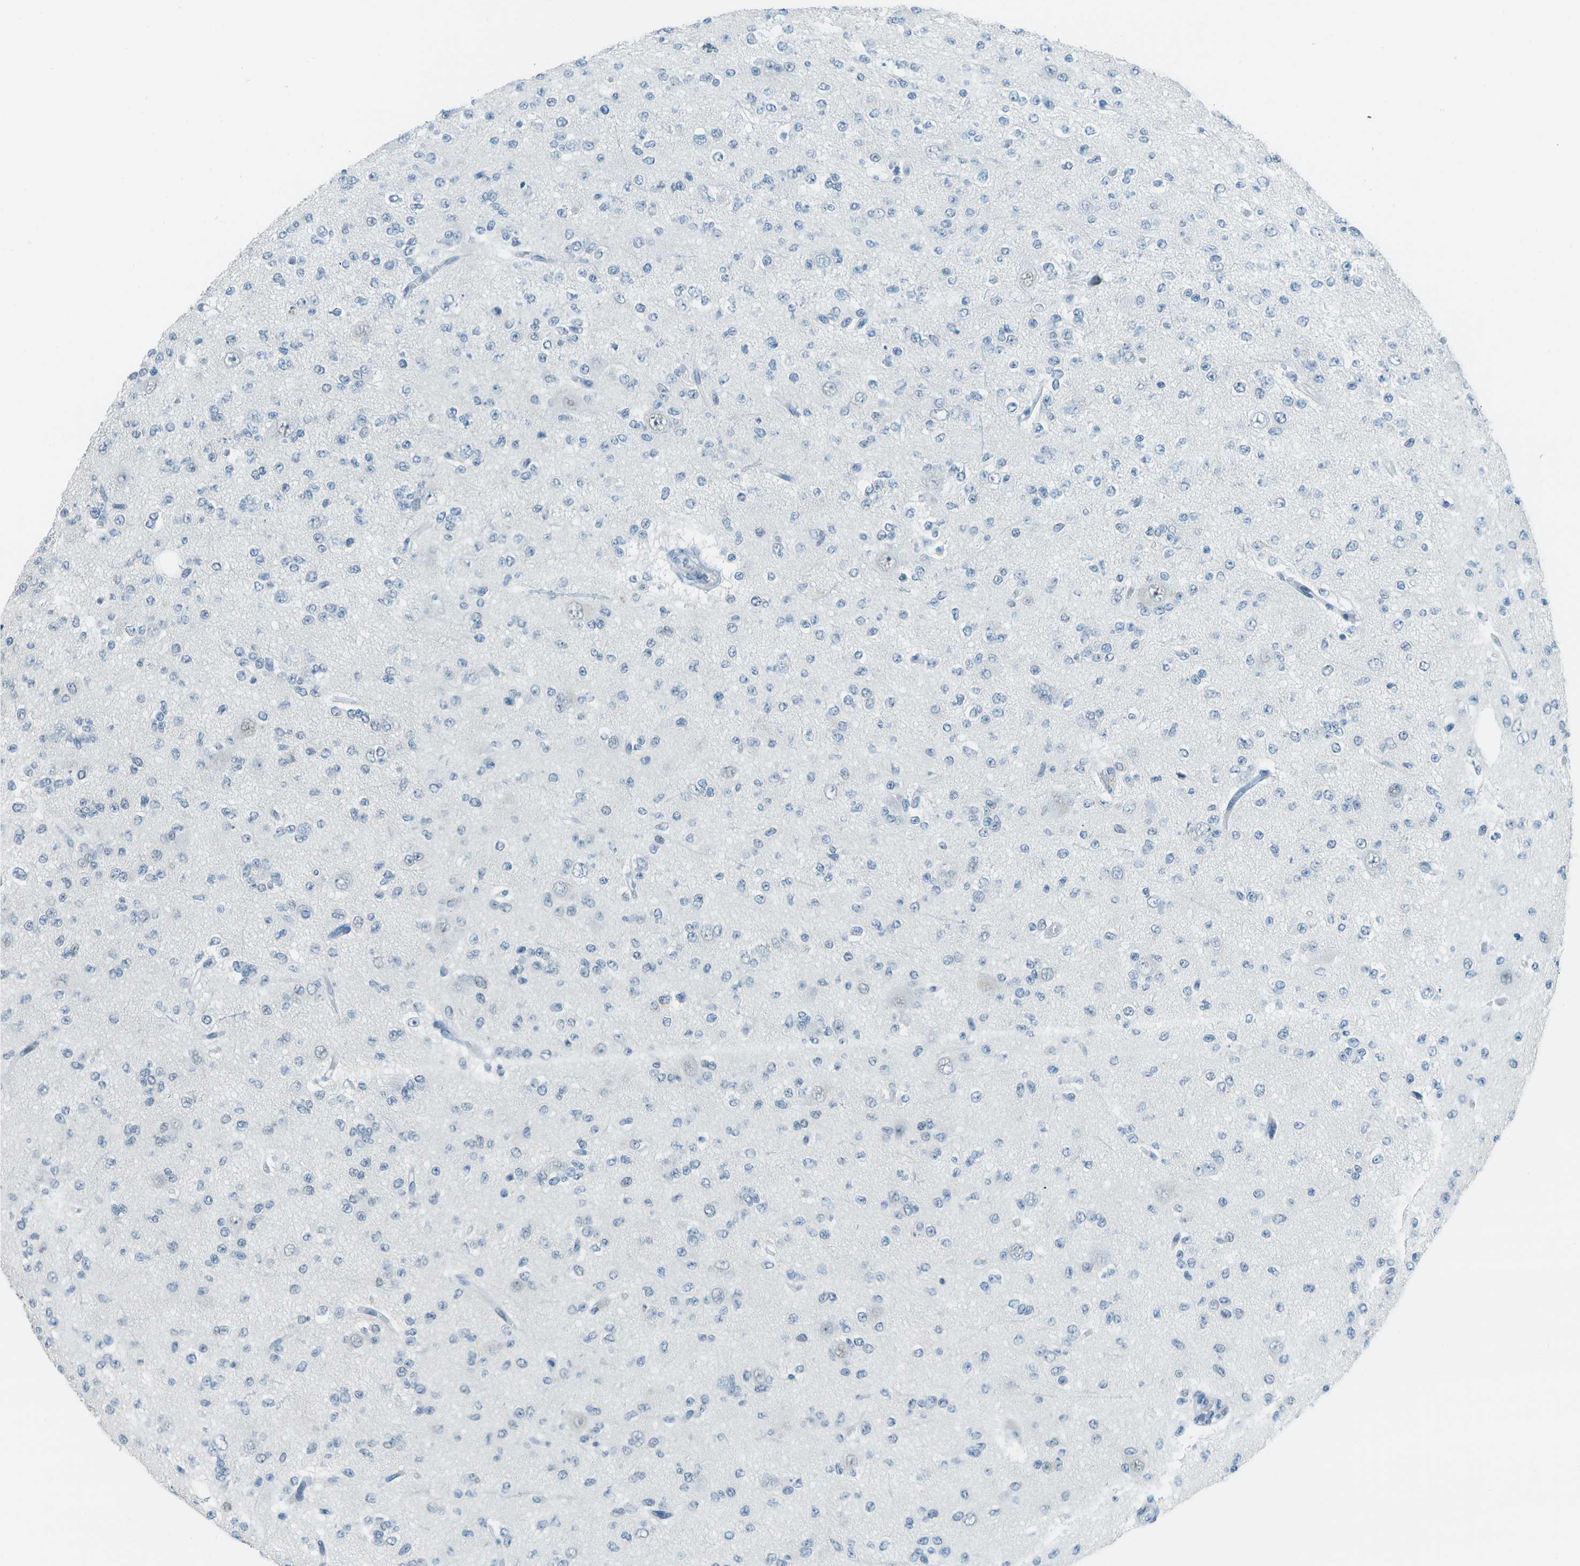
{"staining": {"intensity": "negative", "quantity": "none", "location": "none"}, "tissue": "glioma", "cell_type": "Tumor cells", "image_type": "cancer", "snomed": [{"axis": "morphology", "description": "Glioma, malignant, Low grade"}, {"axis": "topography", "description": "Brain"}], "caption": "Glioma was stained to show a protein in brown. There is no significant expression in tumor cells.", "gene": "NEK11", "patient": {"sex": "male", "age": 38}}